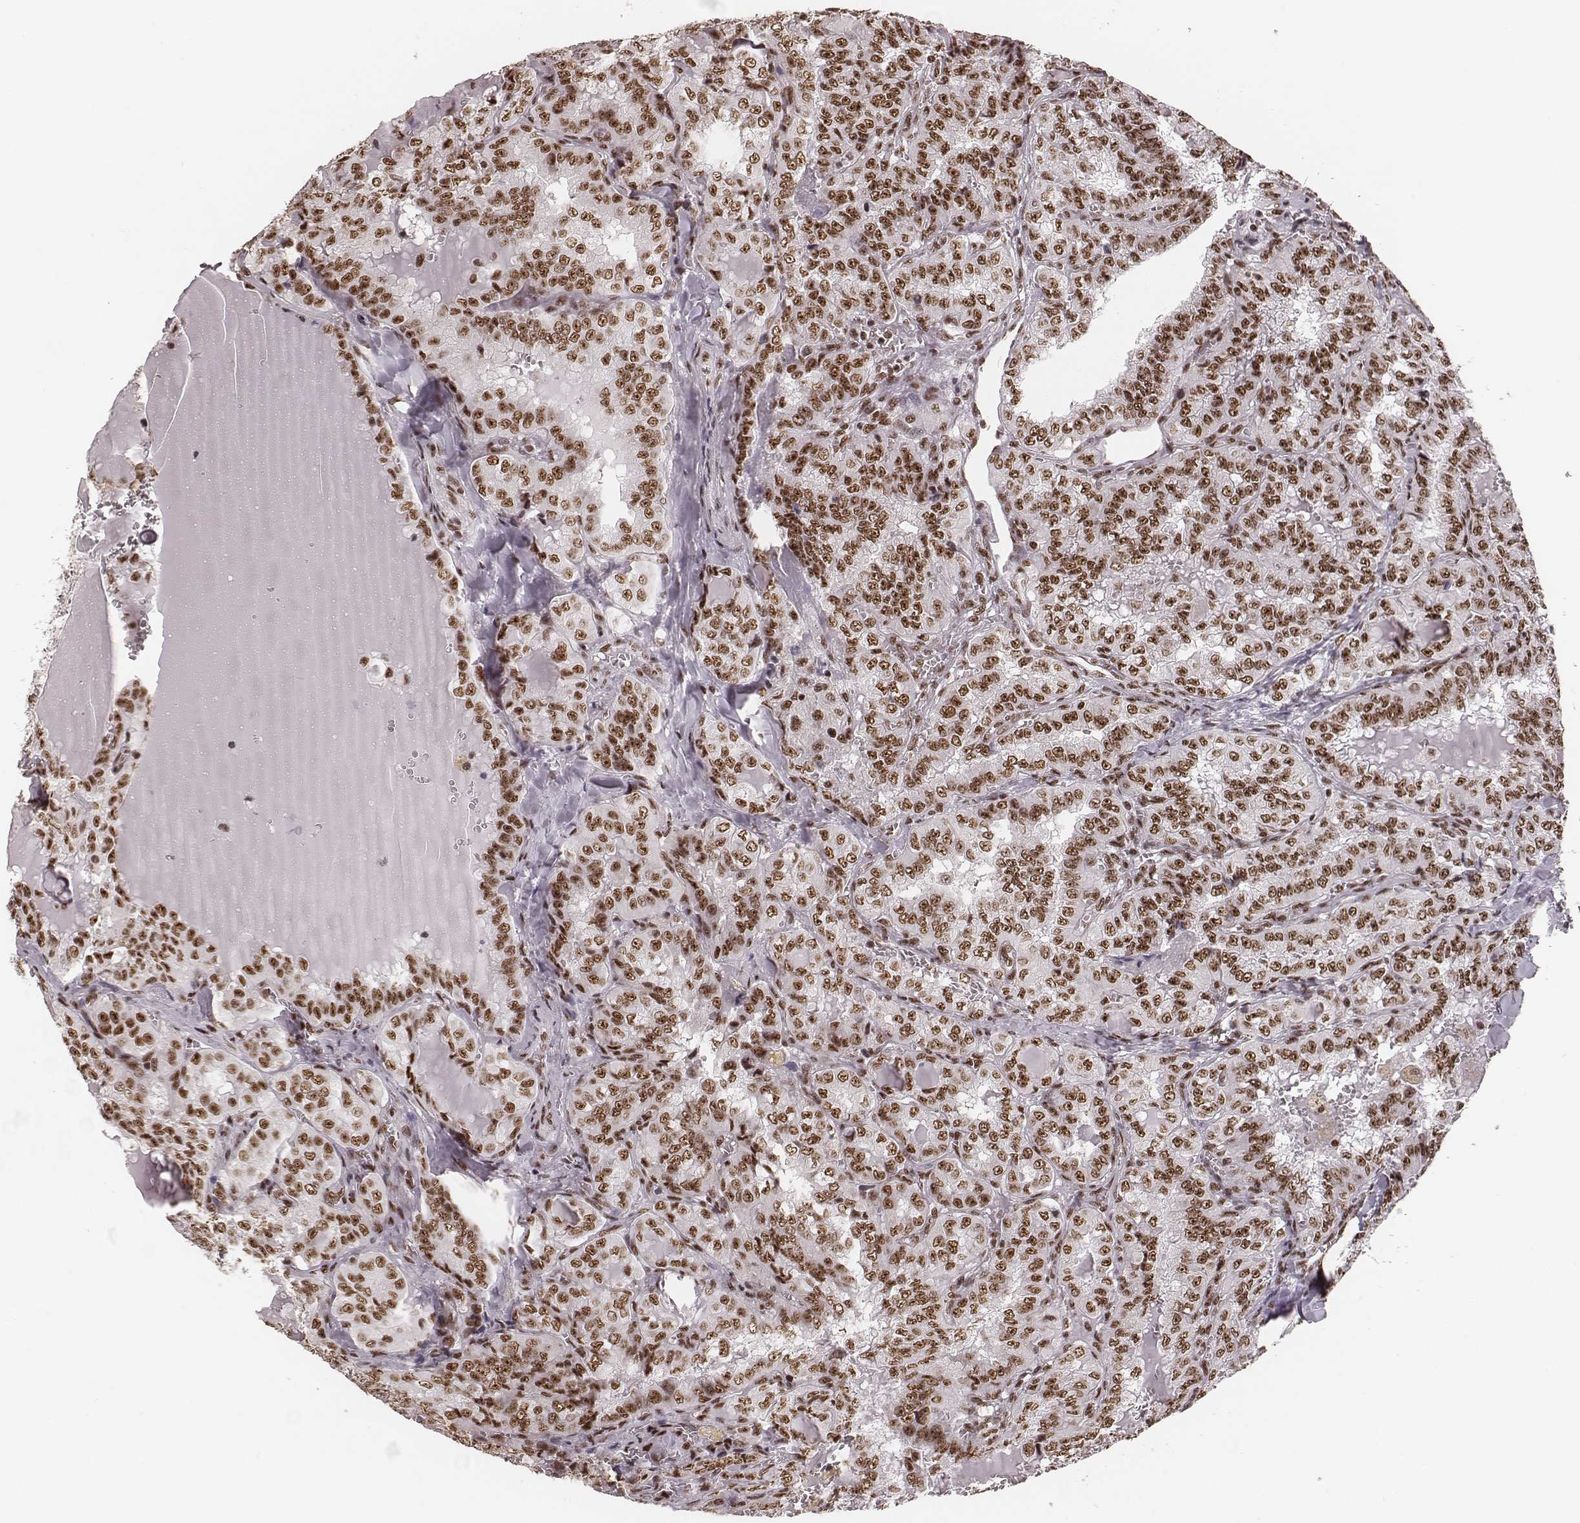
{"staining": {"intensity": "moderate", "quantity": ">75%", "location": "nuclear"}, "tissue": "thyroid cancer", "cell_type": "Tumor cells", "image_type": "cancer", "snomed": [{"axis": "morphology", "description": "Papillary adenocarcinoma, NOS"}, {"axis": "topography", "description": "Thyroid gland"}], "caption": "Human papillary adenocarcinoma (thyroid) stained with a protein marker reveals moderate staining in tumor cells.", "gene": "LUC7L", "patient": {"sex": "female", "age": 41}}